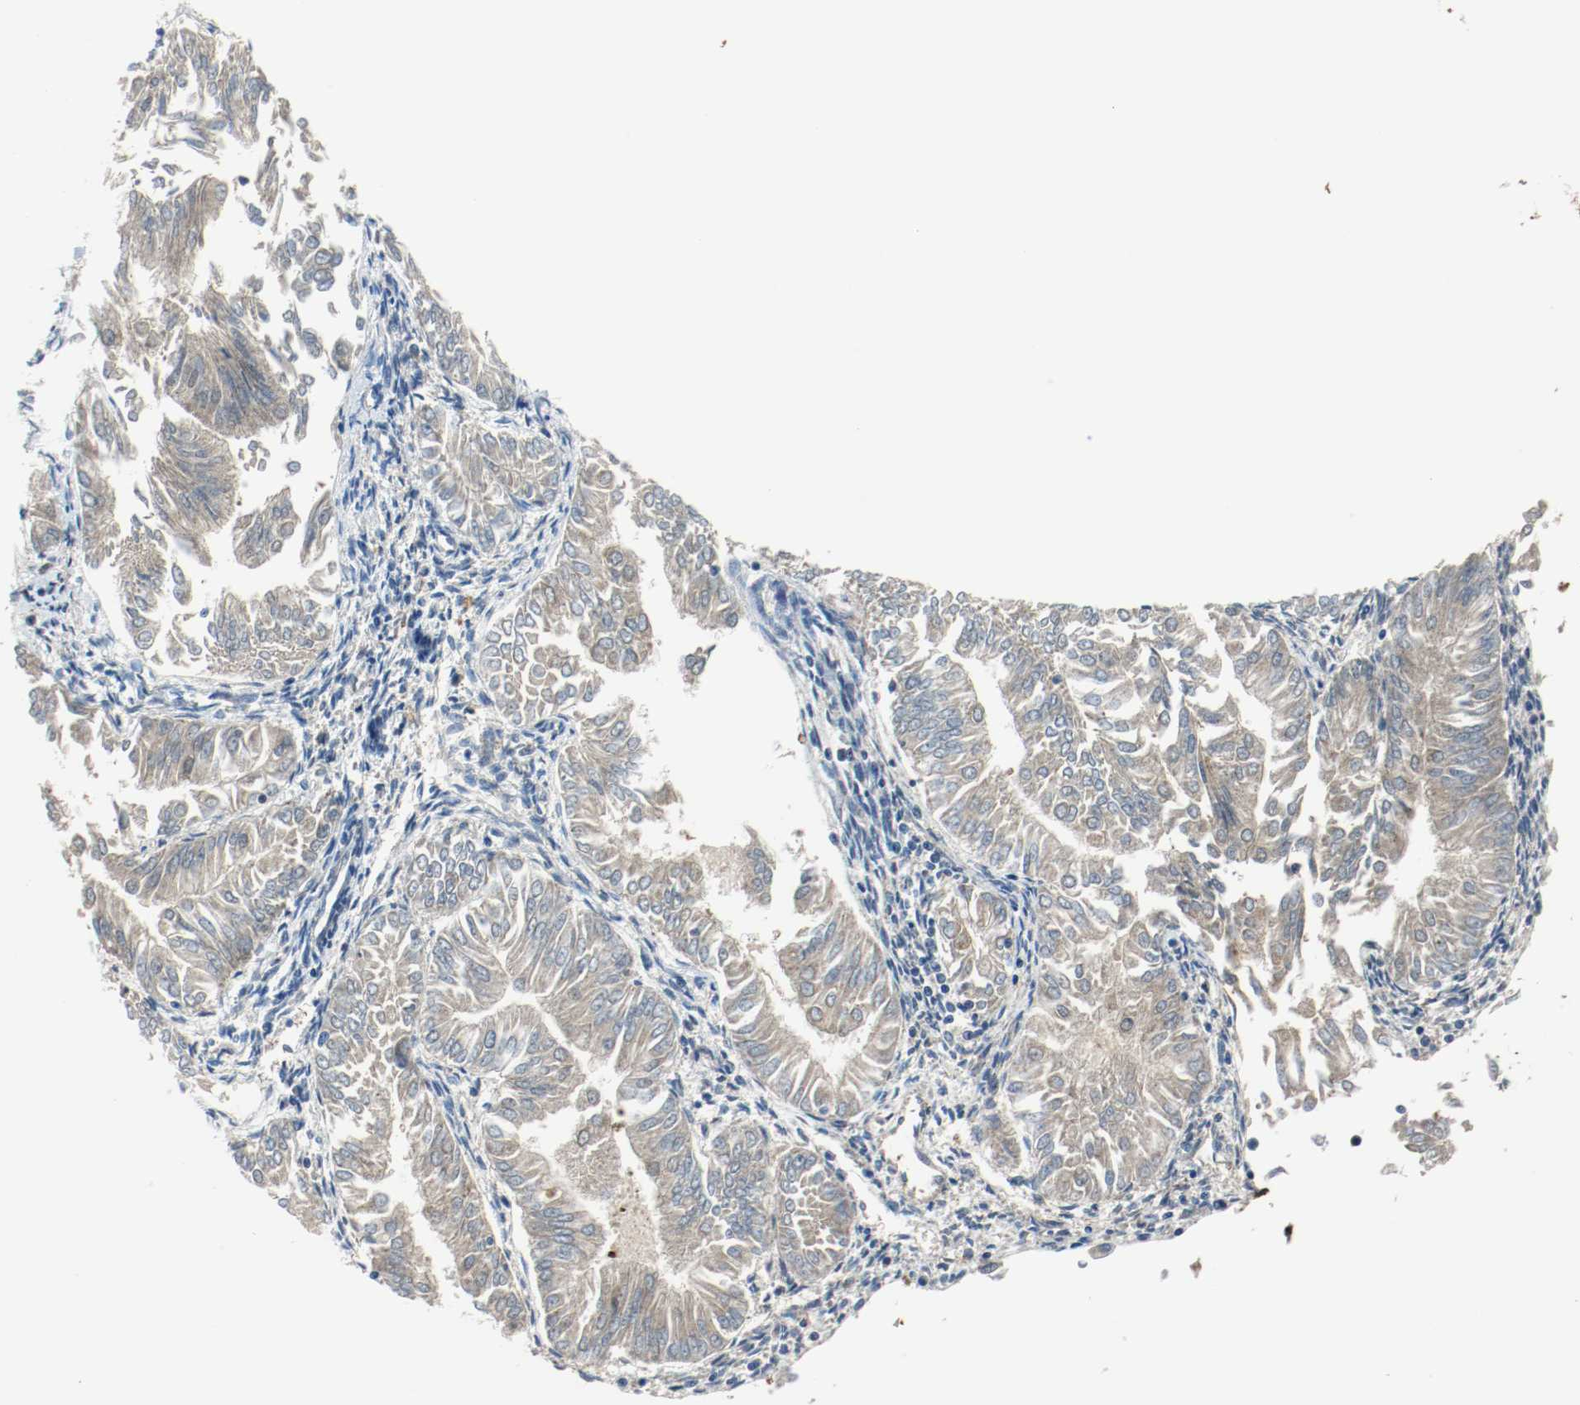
{"staining": {"intensity": "weak", "quantity": ">75%", "location": "cytoplasmic/membranous"}, "tissue": "endometrial cancer", "cell_type": "Tumor cells", "image_type": "cancer", "snomed": [{"axis": "morphology", "description": "Adenocarcinoma, NOS"}, {"axis": "topography", "description": "Endometrium"}], "caption": "Immunohistochemistry image of neoplastic tissue: human endometrial adenocarcinoma stained using immunohistochemistry displays low levels of weak protein expression localized specifically in the cytoplasmic/membranous of tumor cells, appearing as a cytoplasmic/membranous brown color.", "gene": "TXNRD1", "patient": {"sex": "female", "age": 53}}